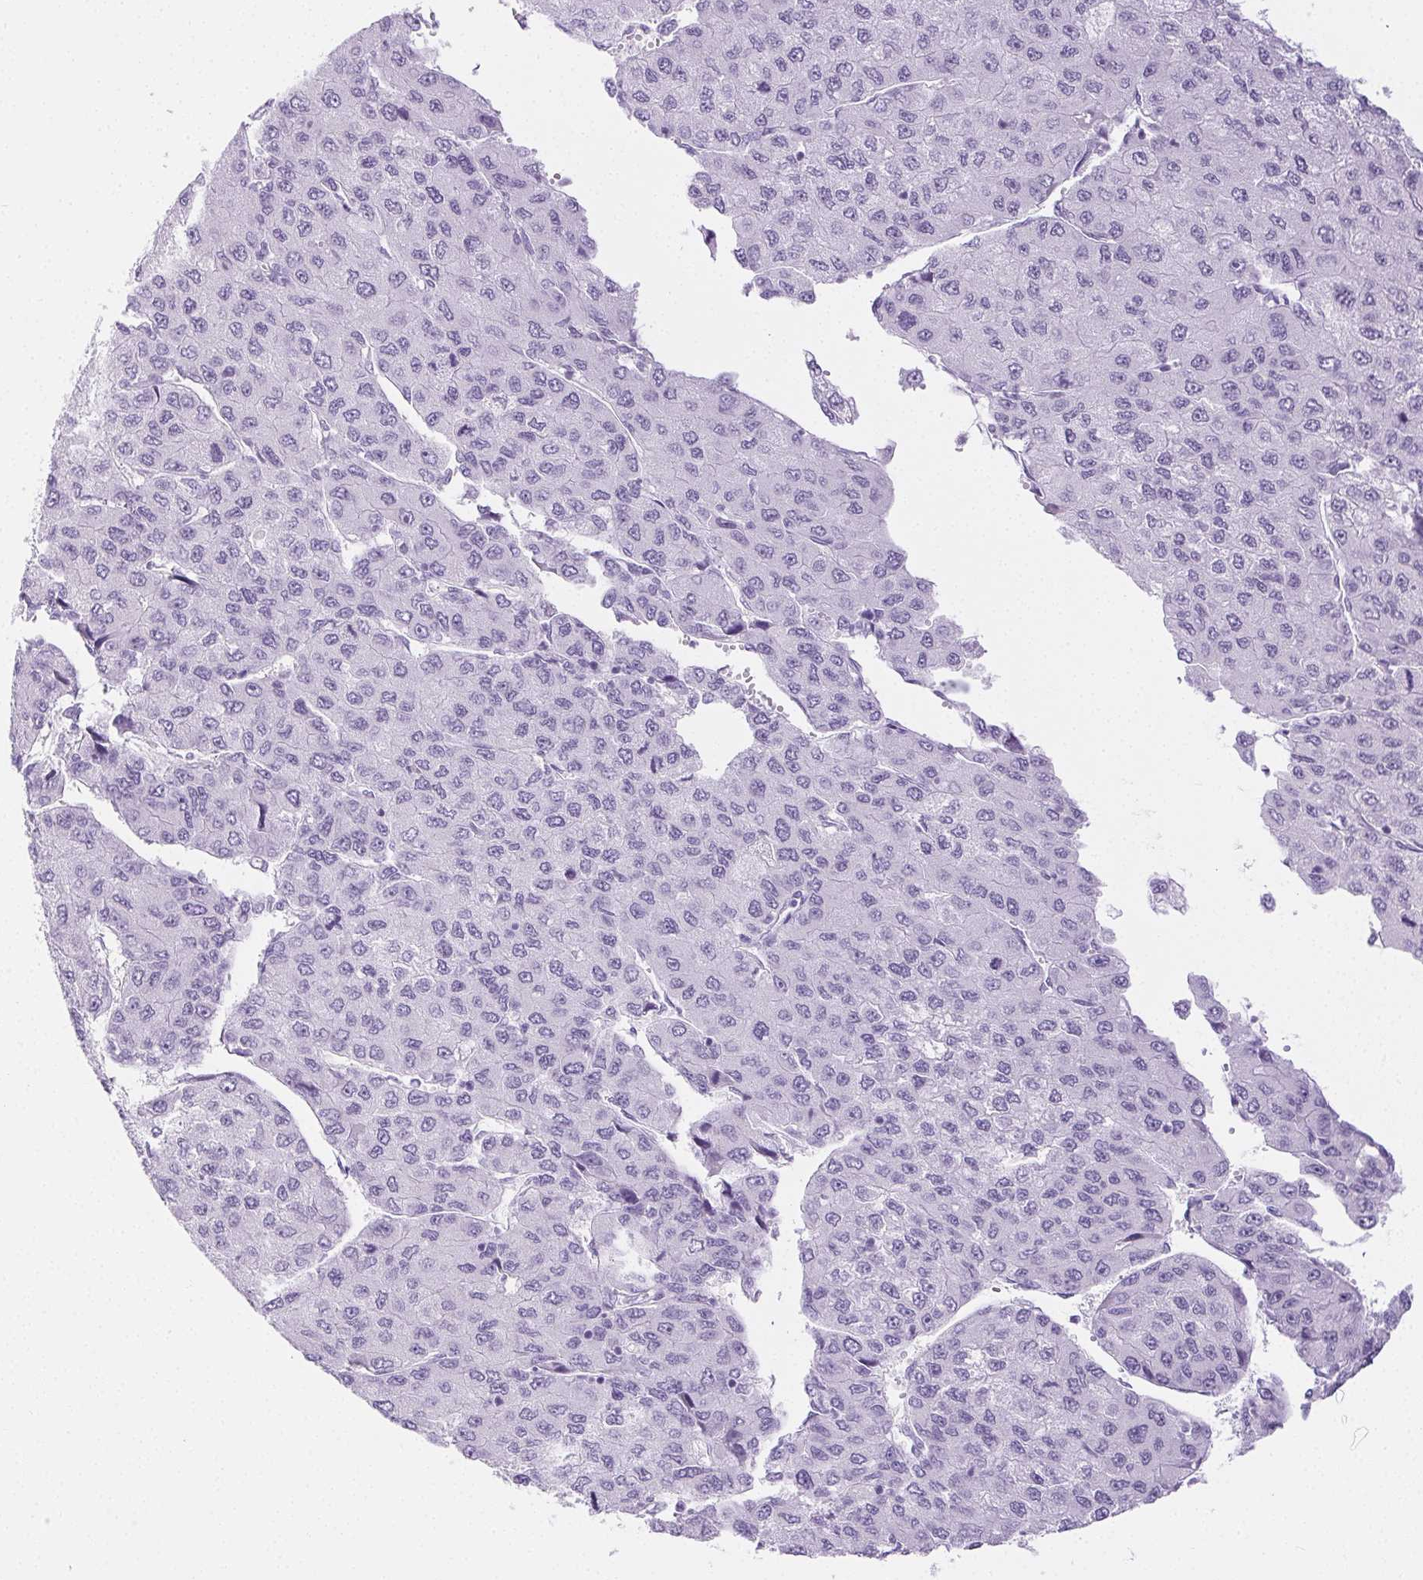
{"staining": {"intensity": "negative", "quantity": "none", "location": "none"}, "tissue": "liver cancer", "cell_type": "Tumor cells", "image_type": "cancer", "snomed": [{"axis": "morphology", "description": "Carcinoma, Hepatocellular, NOS"}, {"axis": "topography", "description": "Liver"}], "caption": "Liver cancer stained for a protein using IHC exhibits no staining tumor cells.", "gene": "PI3", "patient": {"sex": "female", "age": 66}}